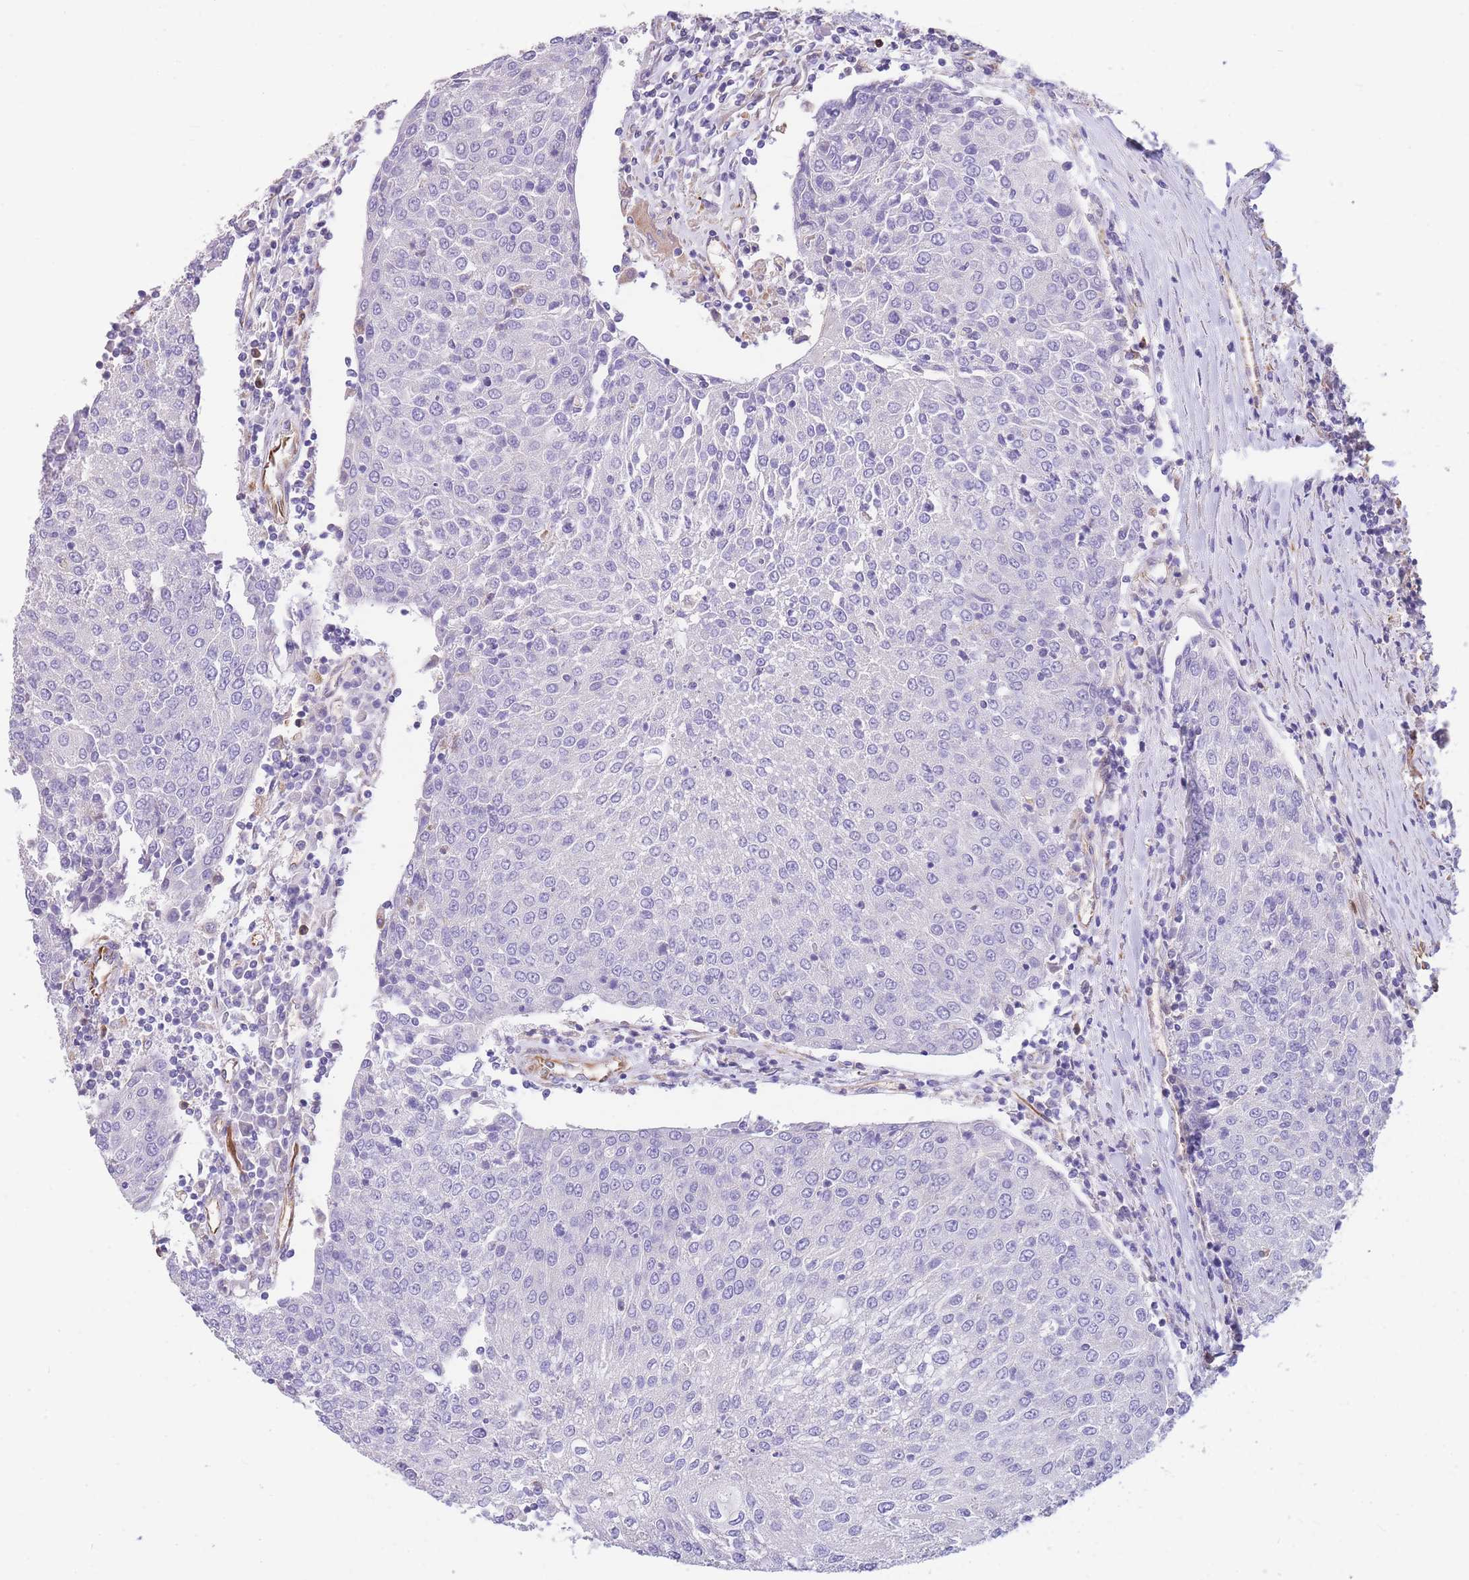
{"staining": {"intensity": "negative", "quantity": "none", "location": "none"}, "tissue": "urothelial cancer", "cell_type": "Tumor cells", "image_type": "cancer", "snomed": [{"axis": "morphology", "description": "Urothelial carcinoma, High grade"}, {"axis": "topography", "description": "Urinary bladder"}], "caption": "This is an immunohistochemistry photomicrograph of urothelial cancer. There is no positivity in tumor cells.", "gene": "ANKRD53", "patient": {"sex": "female", "age": 85}}